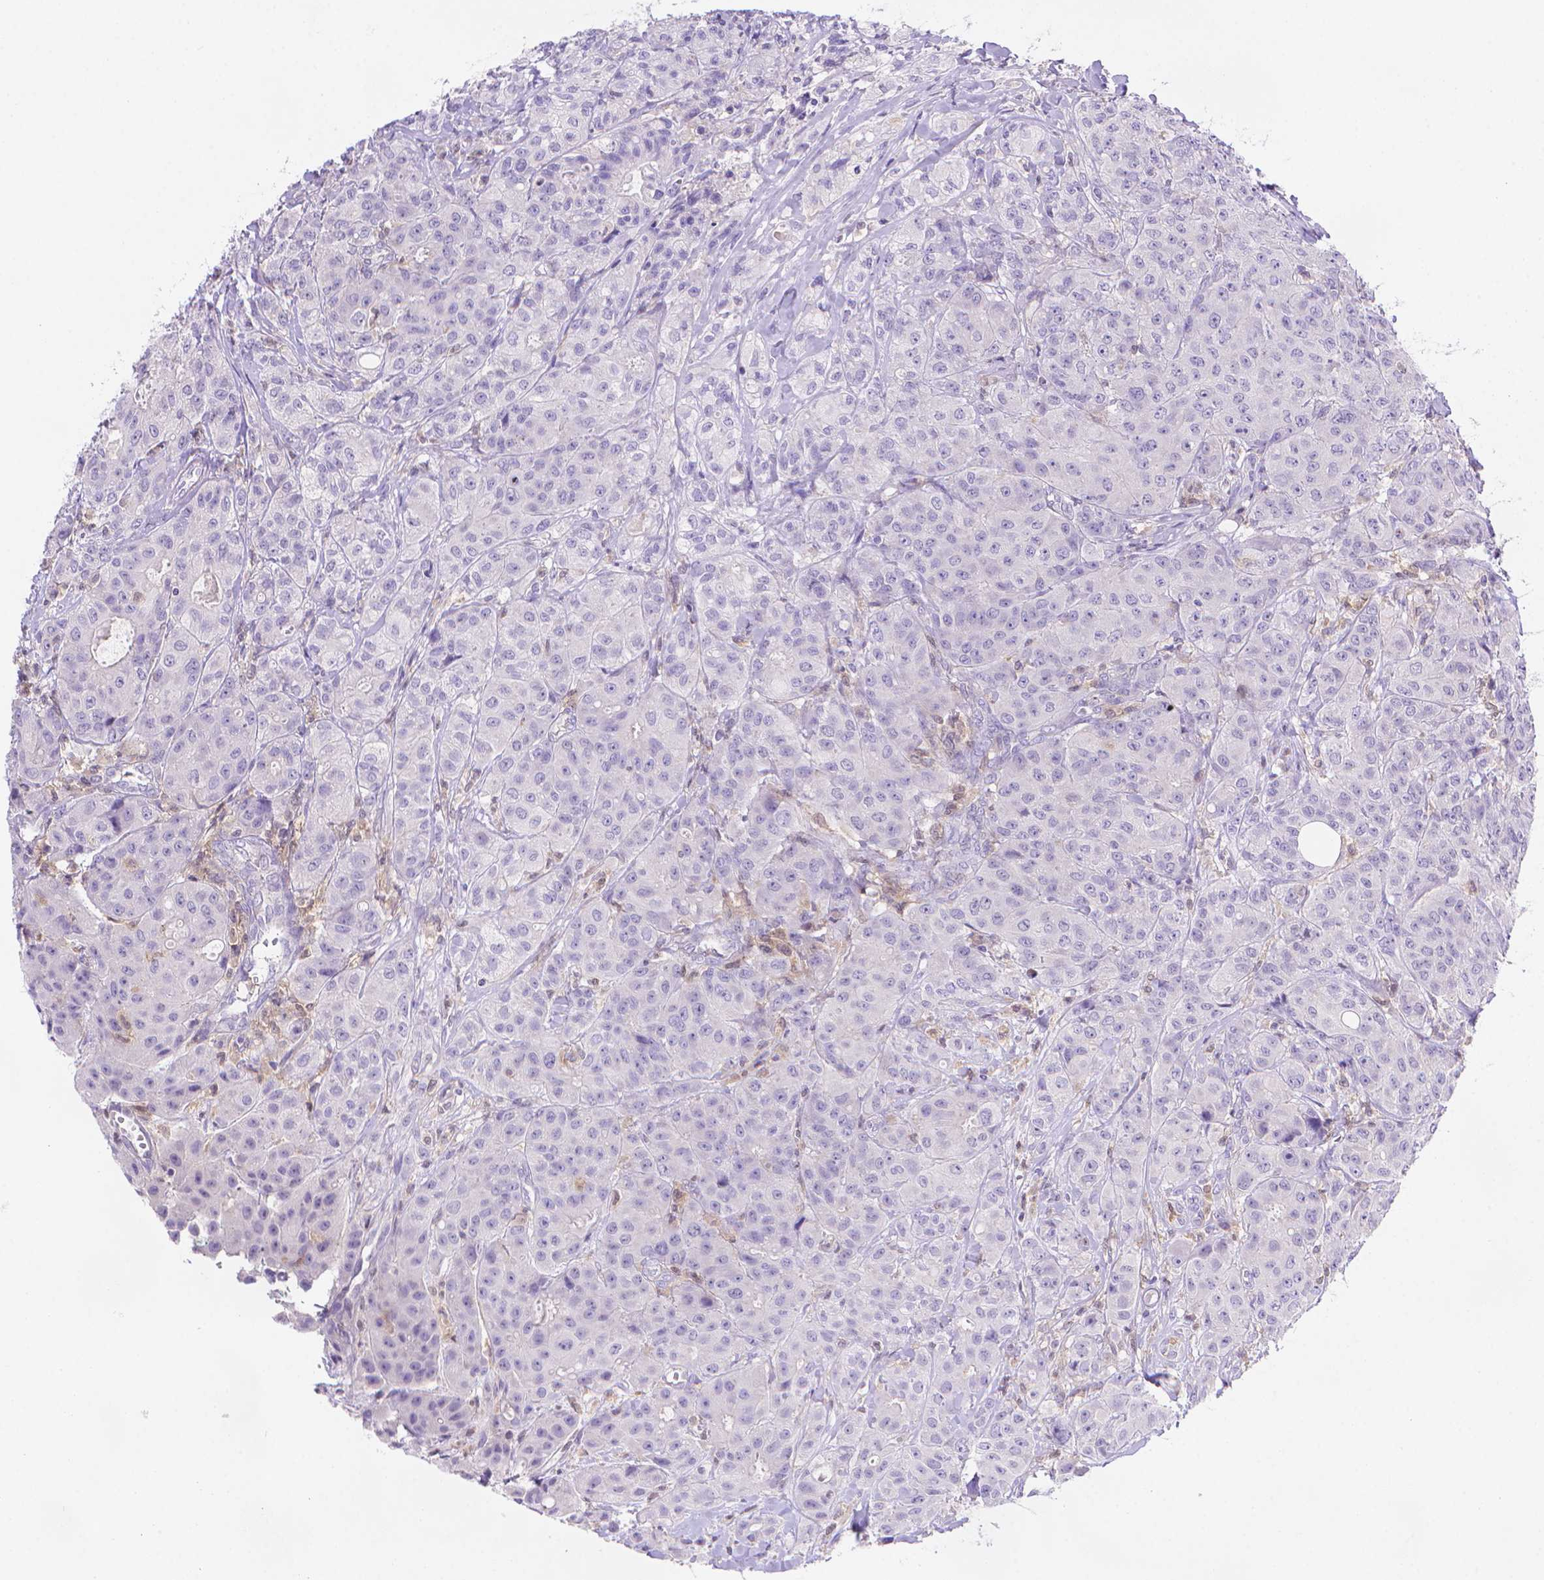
{"staining": {"intensity": "negative", "quantity": "none", "location": "none"}, "tissue": "breast cancer", "cell_type": "Tumor cells", "image_type": "cancer", "snomed": [{"axis": "morphology", "description": "Duct carcinoma"}, {"axis": "topography", "description": "Breast"}], "caption": "A micrograph of human breast cancer (invasive ductal carcinoma) is negative for staining in tumor cells. Brightfield microscopy of IHC stained with DAB (brown) and hematoxylin (blue), captured at high magnification.", "gene": "FGD2", "patient": {"sex": "female", "age": 43}}